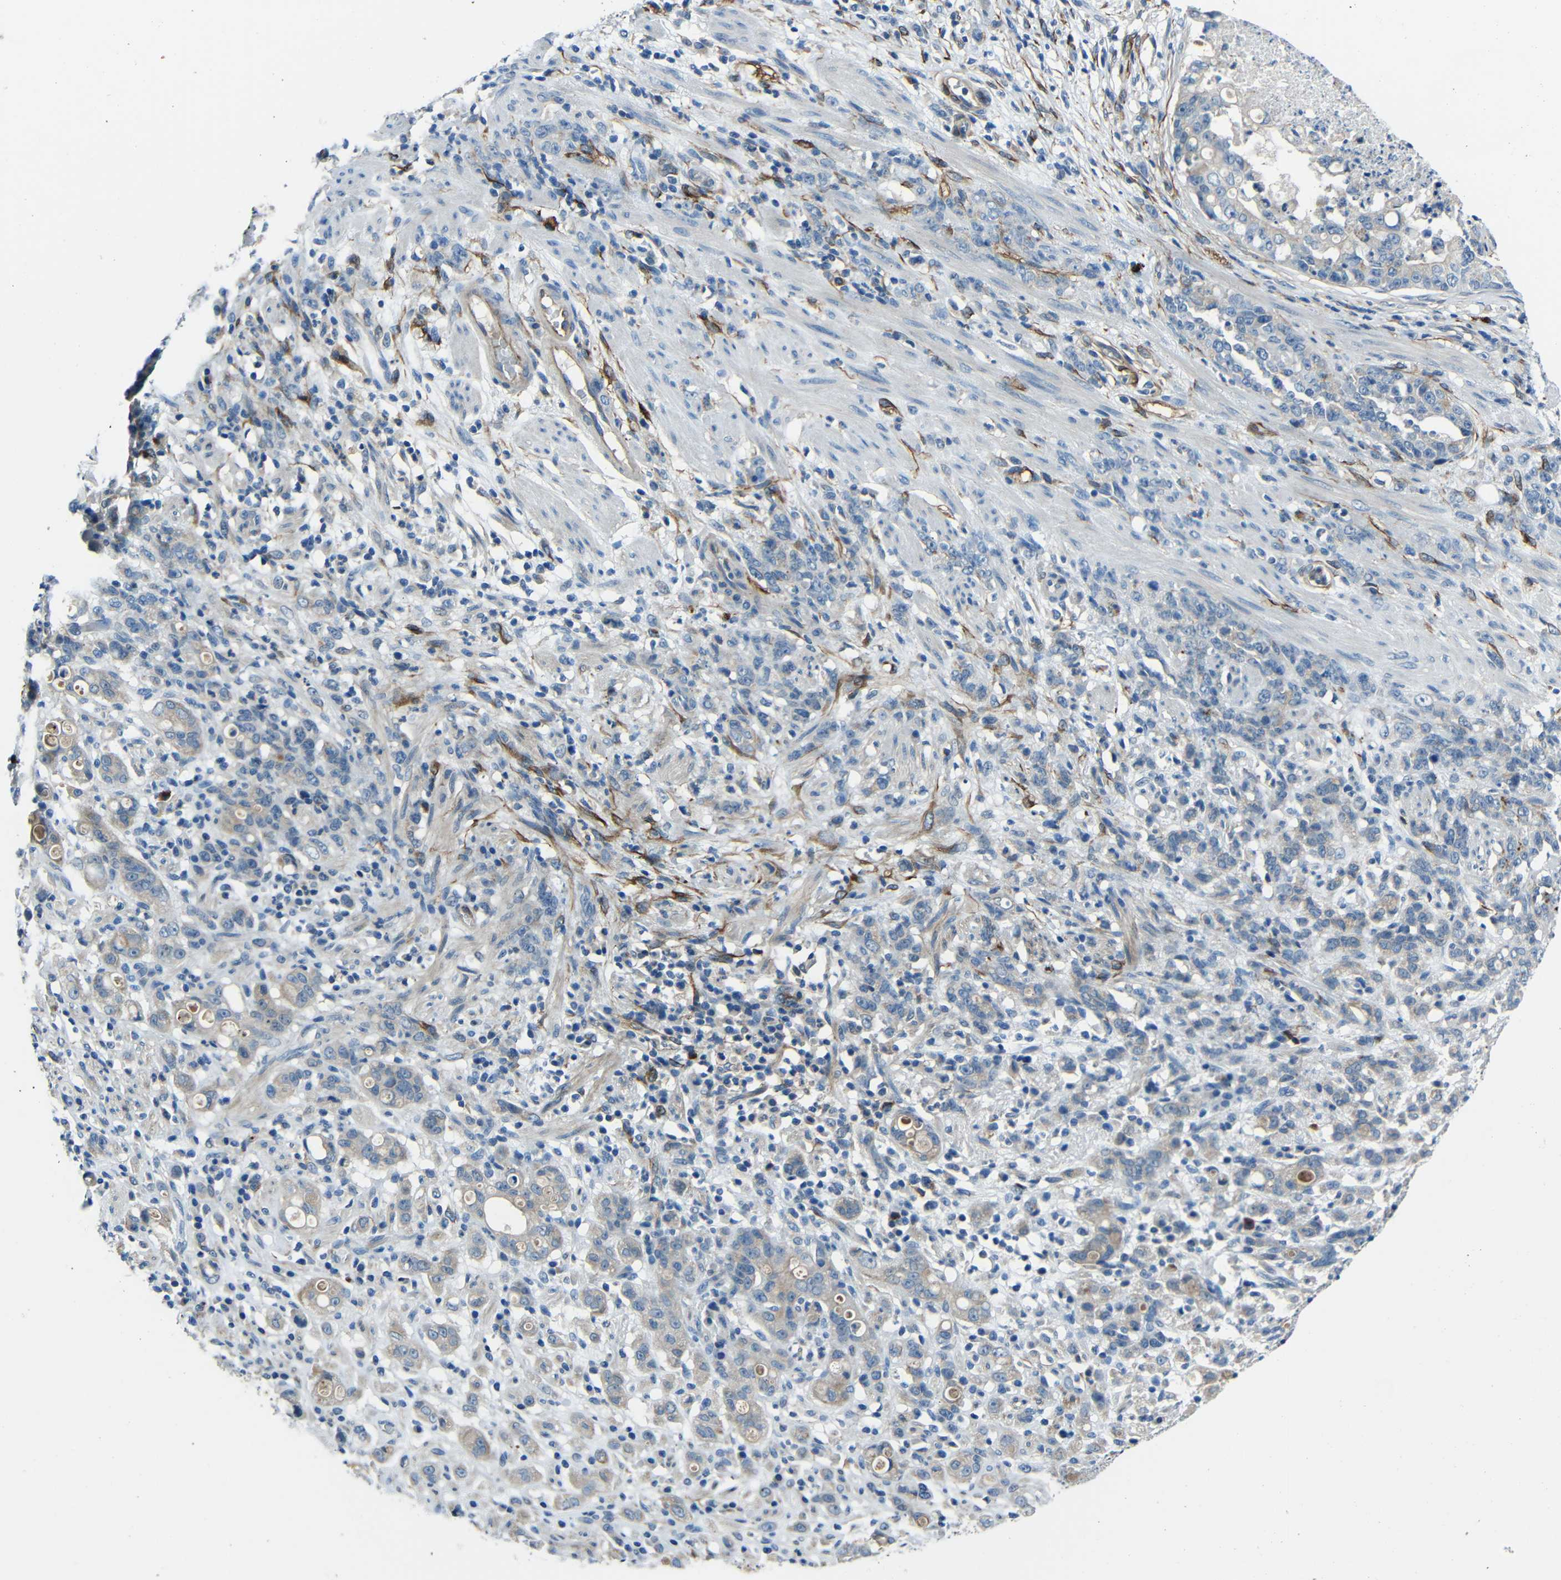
{"staining": {"intensity": "weak", "quantity": ">75%", "location": "cytoplasmic/membranous"}, "tissue": "stomach cancer", "cell_type": "Tumor cells", "image_type": "cancer", "snomed": [{"axis": "morphology", "description": "Adenocarcinoma, NOS"}, {"axis": "topography", "description": "Stomach, lower"}], "caption": "Stomach cancer stained for a protein reveals weak cytoplasmic/membranous positivity in tumor cells. Using DAB (3,3'-diaminobenzidine) (brown) and hematoxylin (blue) stains, captured at high magnification using brightfield microscopy.", "gene": "DCLK1", "patient": {"sex": "male", "age": 88}}